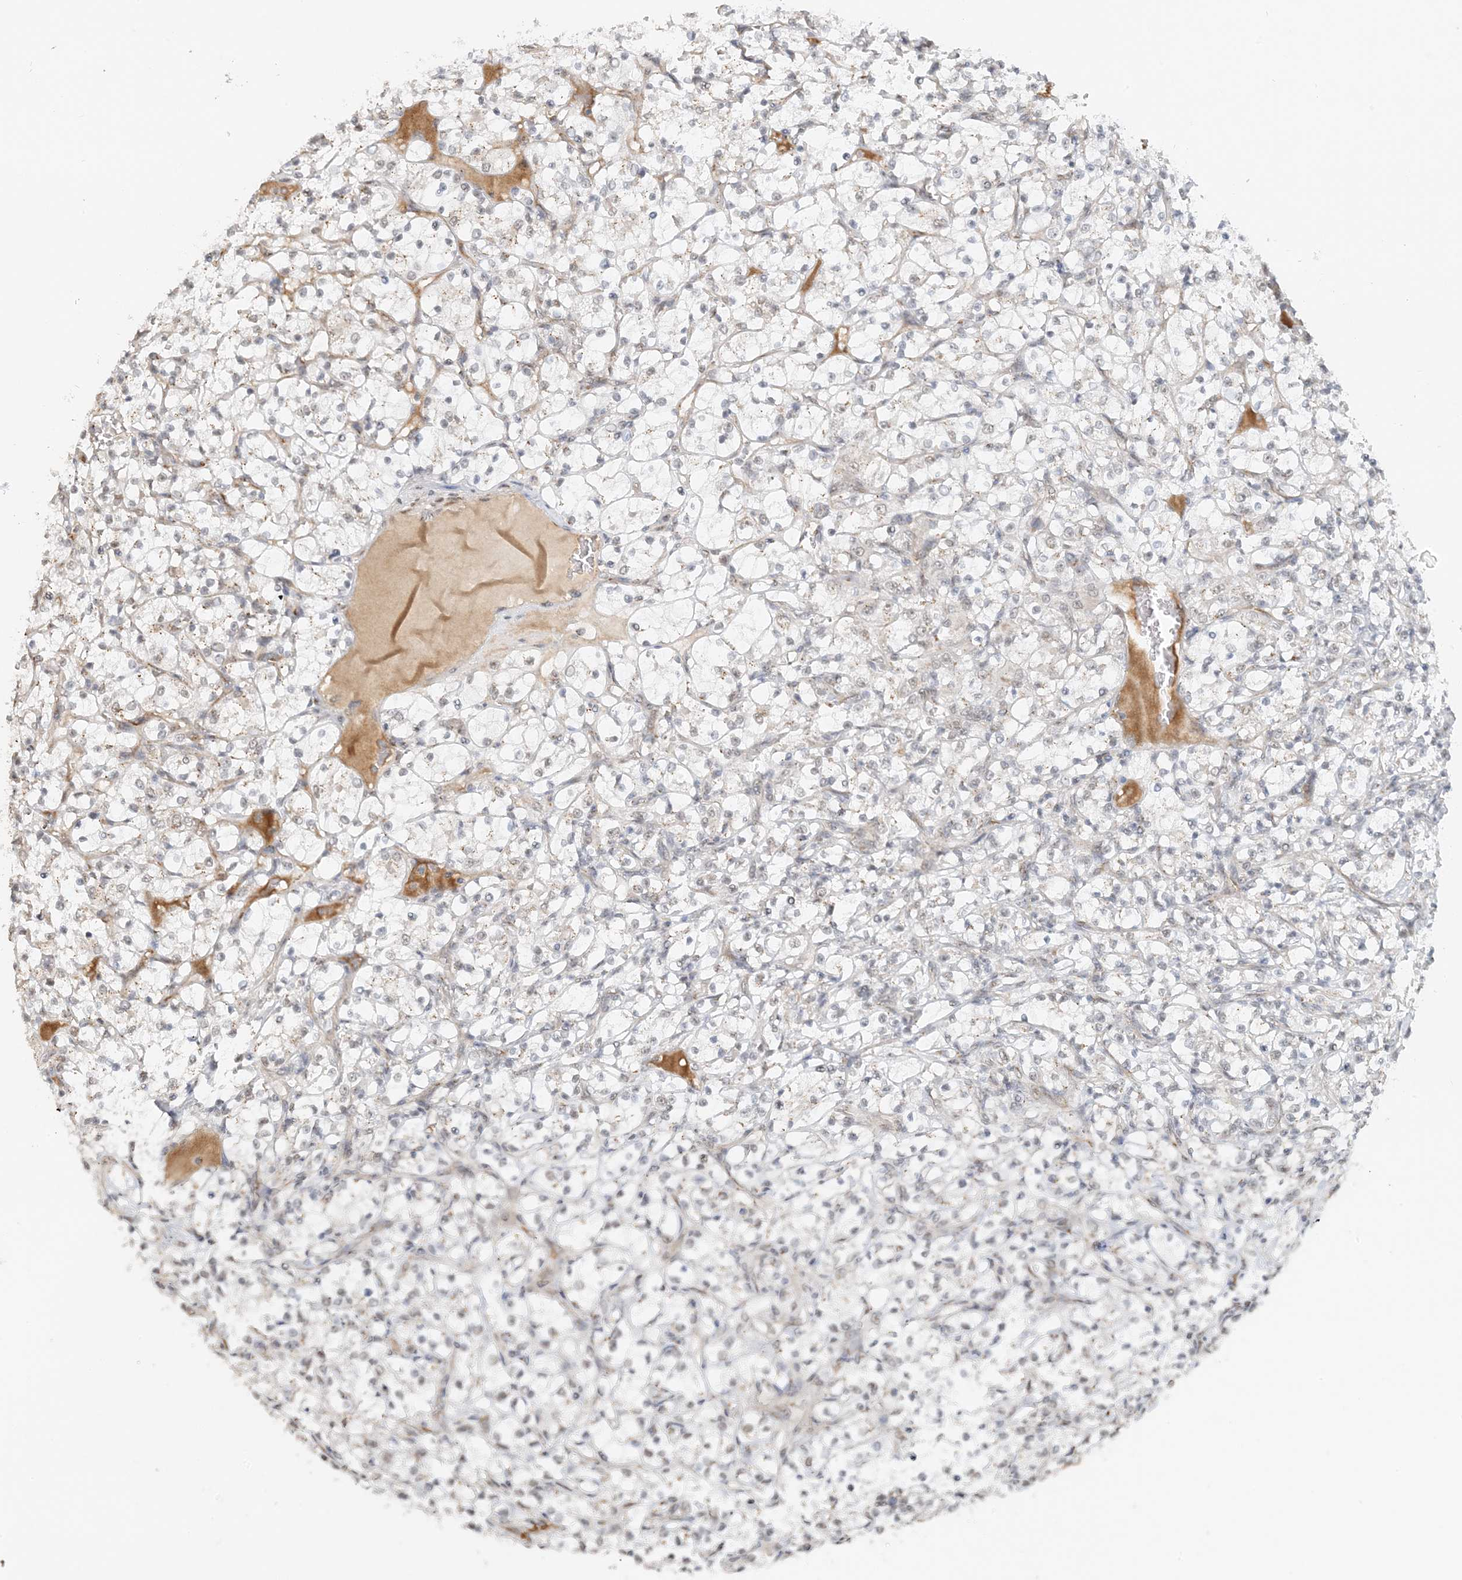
{"staining": {"intensity": "negative", "quantity": "none", "location": "none"}, "tissue": "renal cancer", "cell_type": "Tumor cells", "image_type": "cancer", "snomed": [{"axis": "morphology", "description": "Adenocarcinoma, NOS"}, {"axis": "topography", "description": "Kidney"}], "caption": "This histopathology image is of adenocarcinoma (renal) stained with IHC to label a protein in brown with the nuclei are counter-stained blue. There is no staining in tumor cells.", "gene": "ZCCHC4", "patient": {"sex": "female", "age": 69}}